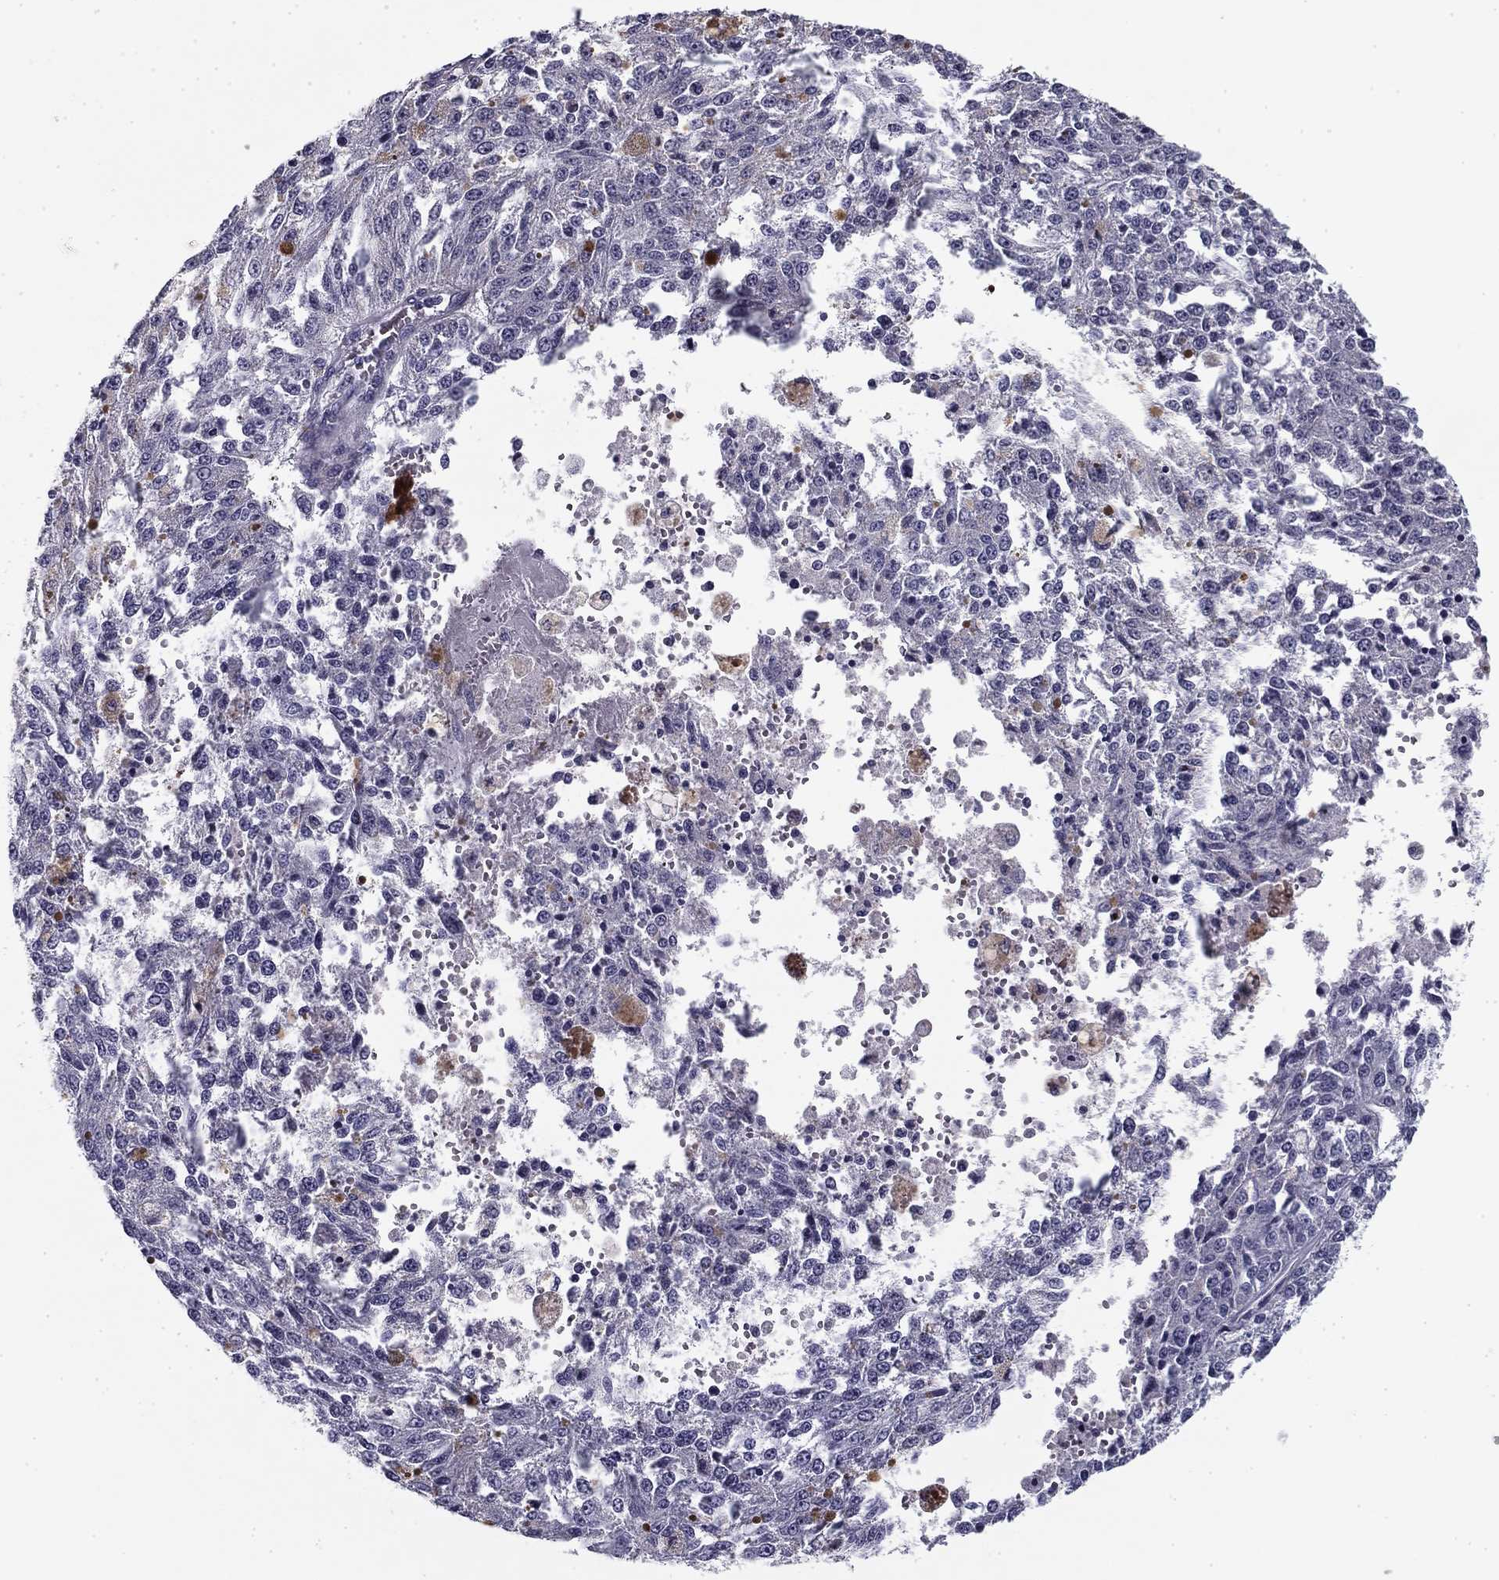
{"staining": {"intensity": "negative", "quantity": "none", "location": "none"}, "tissue": "melanoma", "cell_type": "Tumor cells", "image_type": "cancer", "snomed": [{"axis": "morphology", "description": "Malignant melanoma, Metastatic site"}, {"axis": "topography", "description": "Lymph node"}], "caption": "There is no significant expression in tumor cells of melanoma.", "gene": "FLNC", "patient": {"sex": "female", "age": 64}}